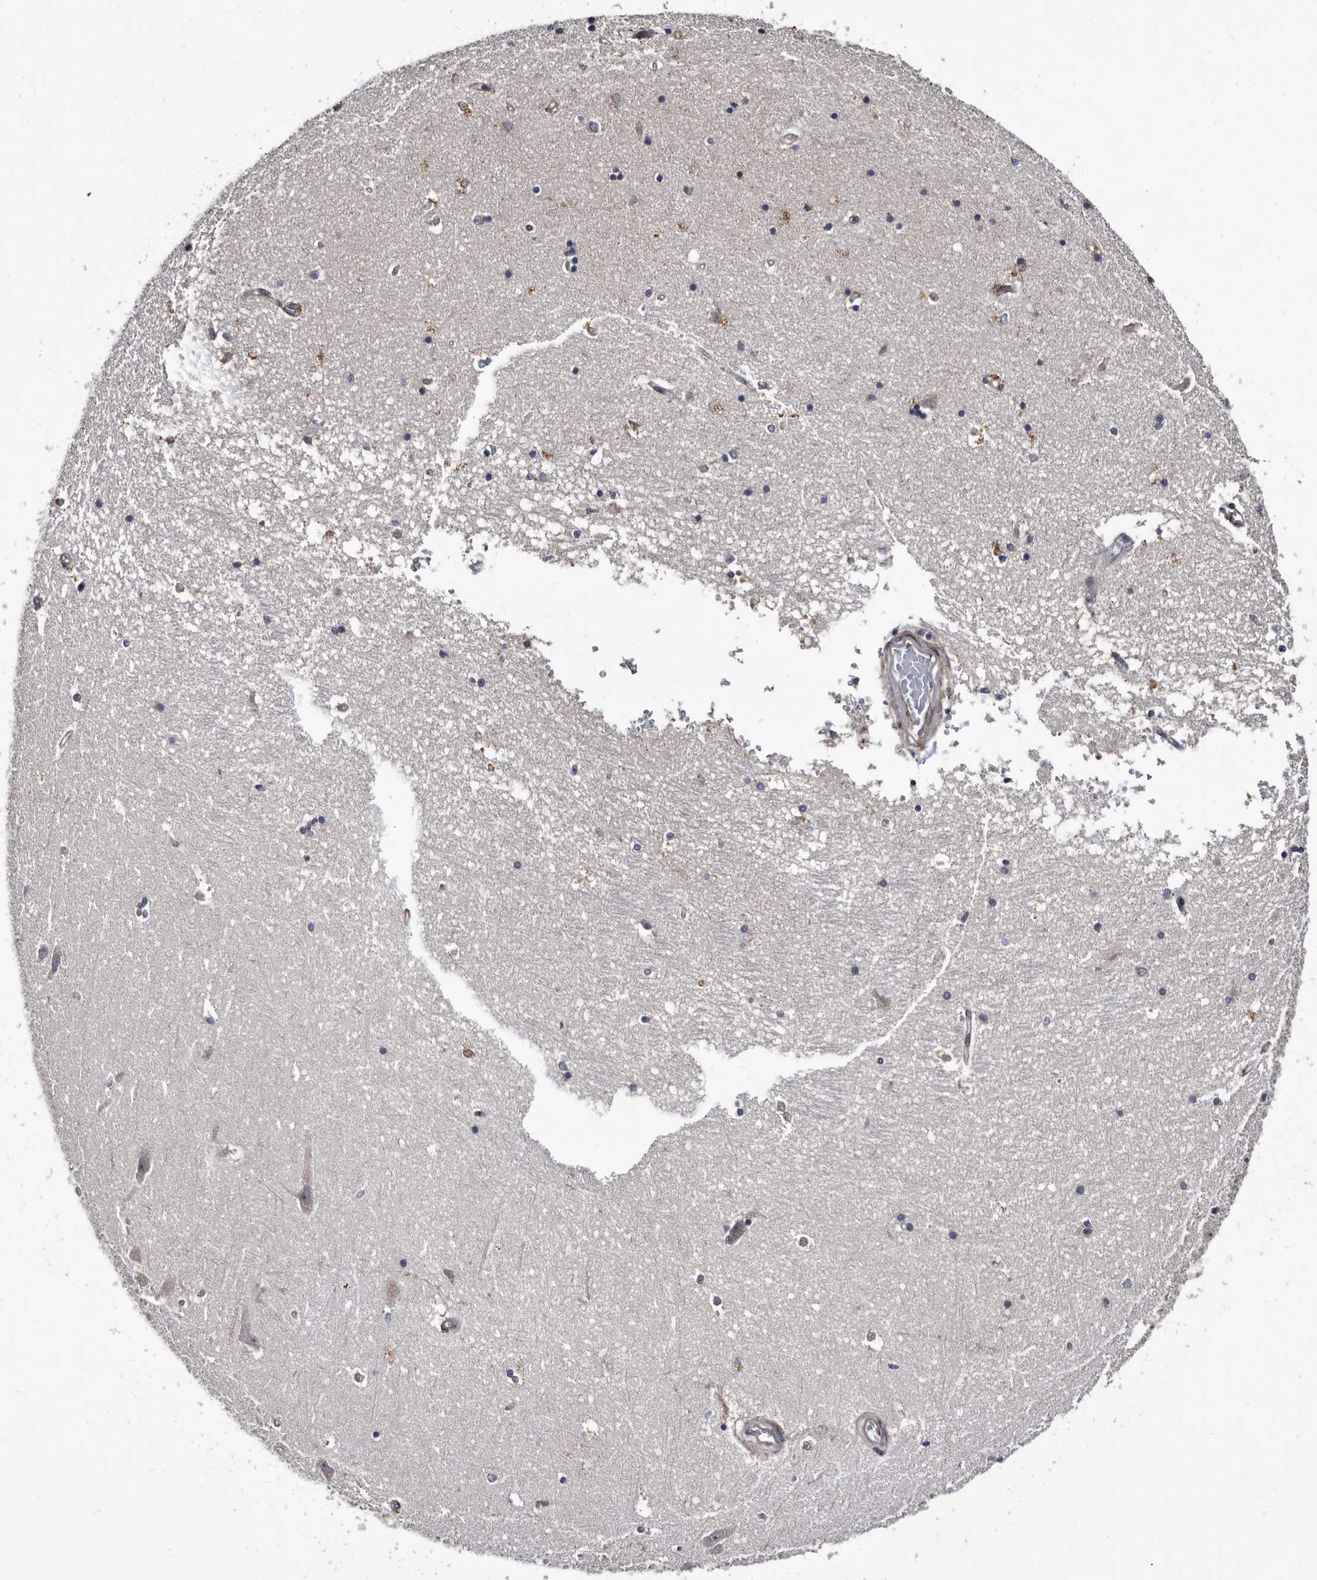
{"staining": {"intensity": "moderate", "quantity": "<25%", "location": "cytoplasmic/membranous"}, "tissue": "hippocampus", "cell_type": "Glial cells", "image_type": "normal", "snomed": [{"axis": "morphology", "description": "Normal tissue, NOS"}, {"axis": "topography", "description": "Hippocampus"}], "caption": "Approximately <25% of glial cells in benign human hippocampus show moderate cytoplasmic/membranous protein positivity as visualized by brown immunohistochemical staining.", "gene": "PROM1", "patient": {"sex": "male", "age": 45}}